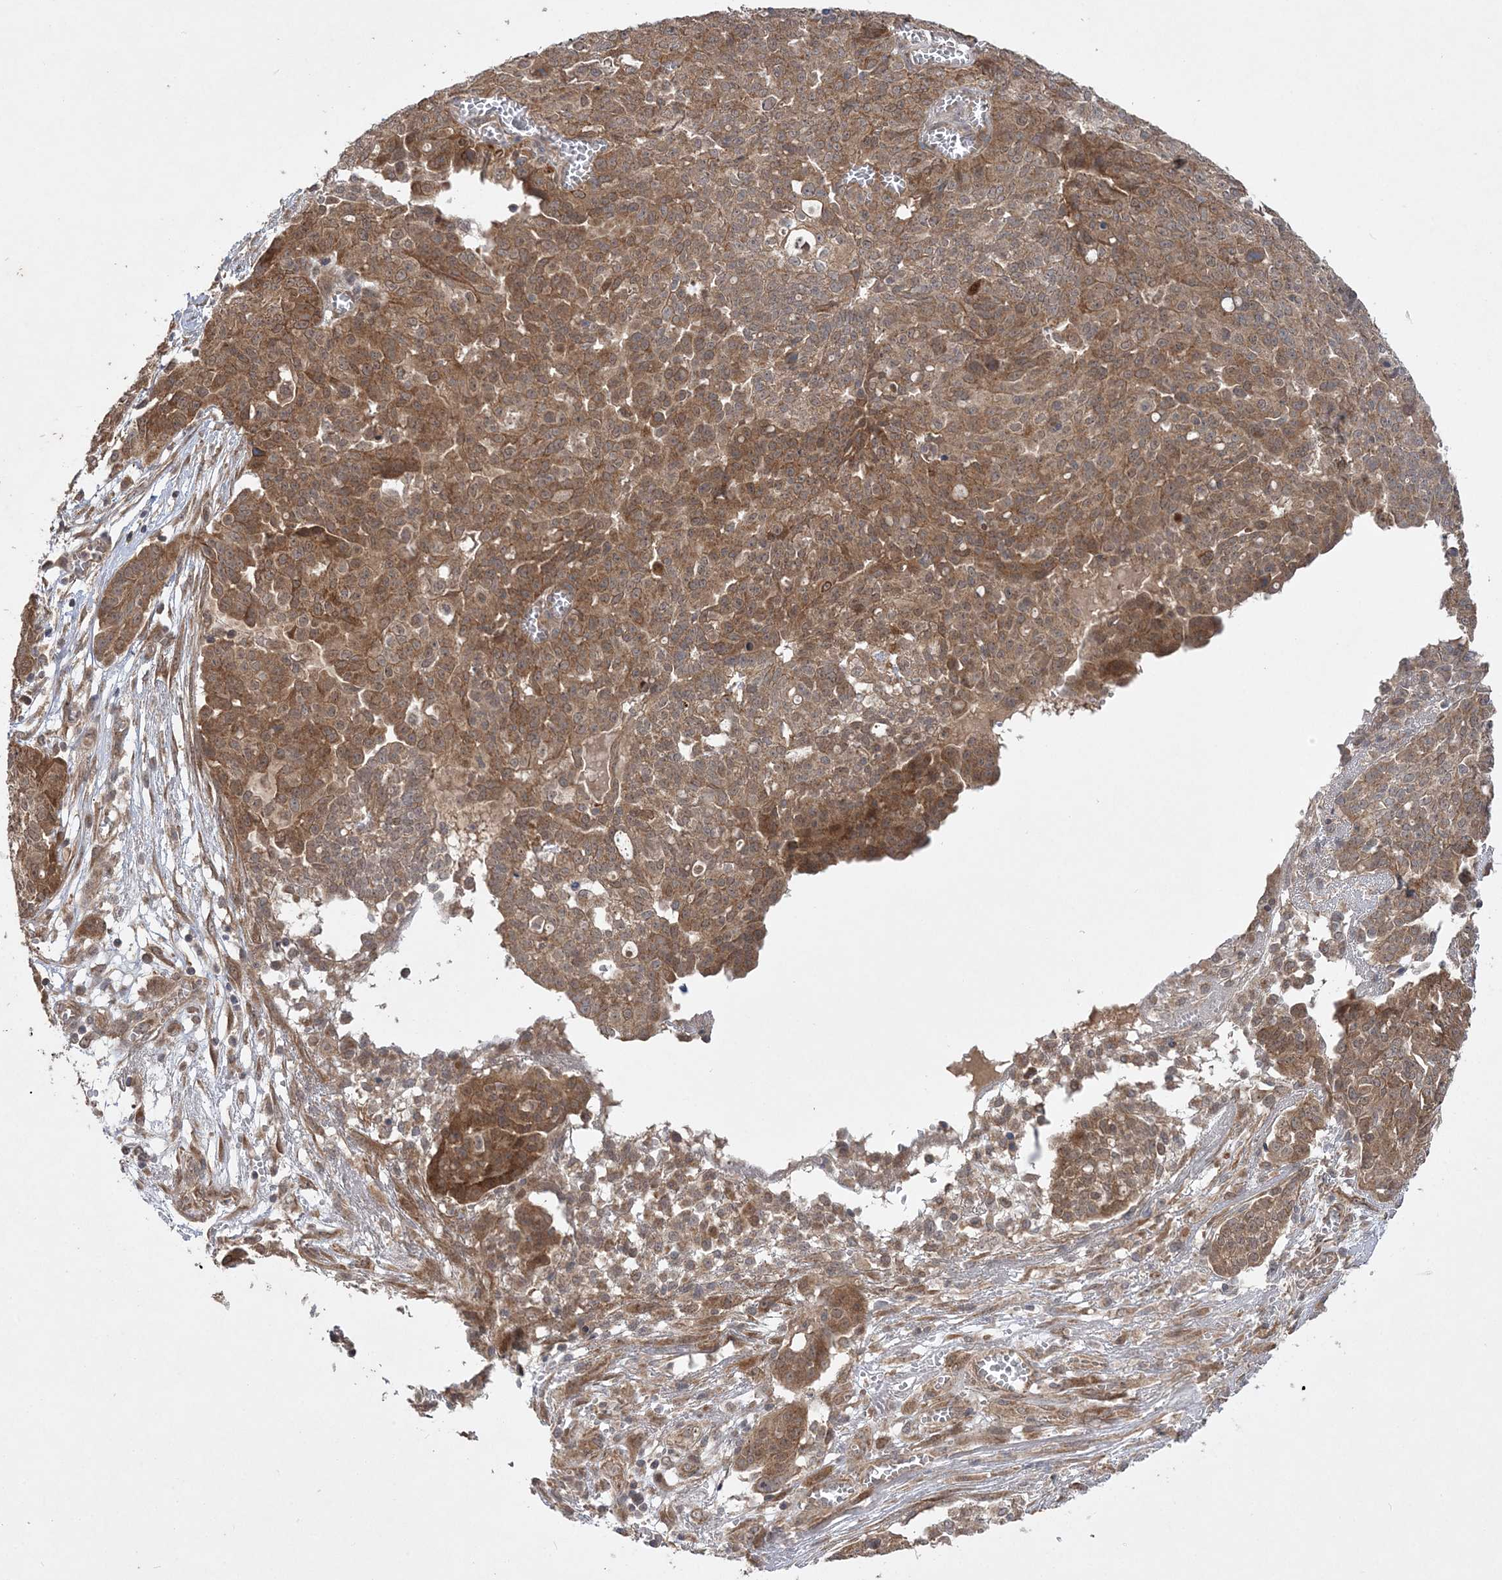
{"staining": {"intensity": "moderate", "quantity": ">75%", "location": "cytoplasmic/membranous"}, "tissue": "ovarian cancer", "cell_type": "Tumor cells", "image_type": "cancer", "snomed": [{"axis": "morphology", "description": "Cystadenocarcinoma, serous, NOS"}, {"axis": "topography", "description": "Soft tissue"}, {"axis": "topography", "description": "Ovary"}], "caption": "This photomicrograph demonstrates ovarian cancer stained with IHC to label a protein in brown. The cytoplasmic/membranous of tumor cells show moderate positivity for the protein. Nuclei are counter-stained blue.", "gene": "MMADHC", "patient": {"sex": "female", "age": 57}}